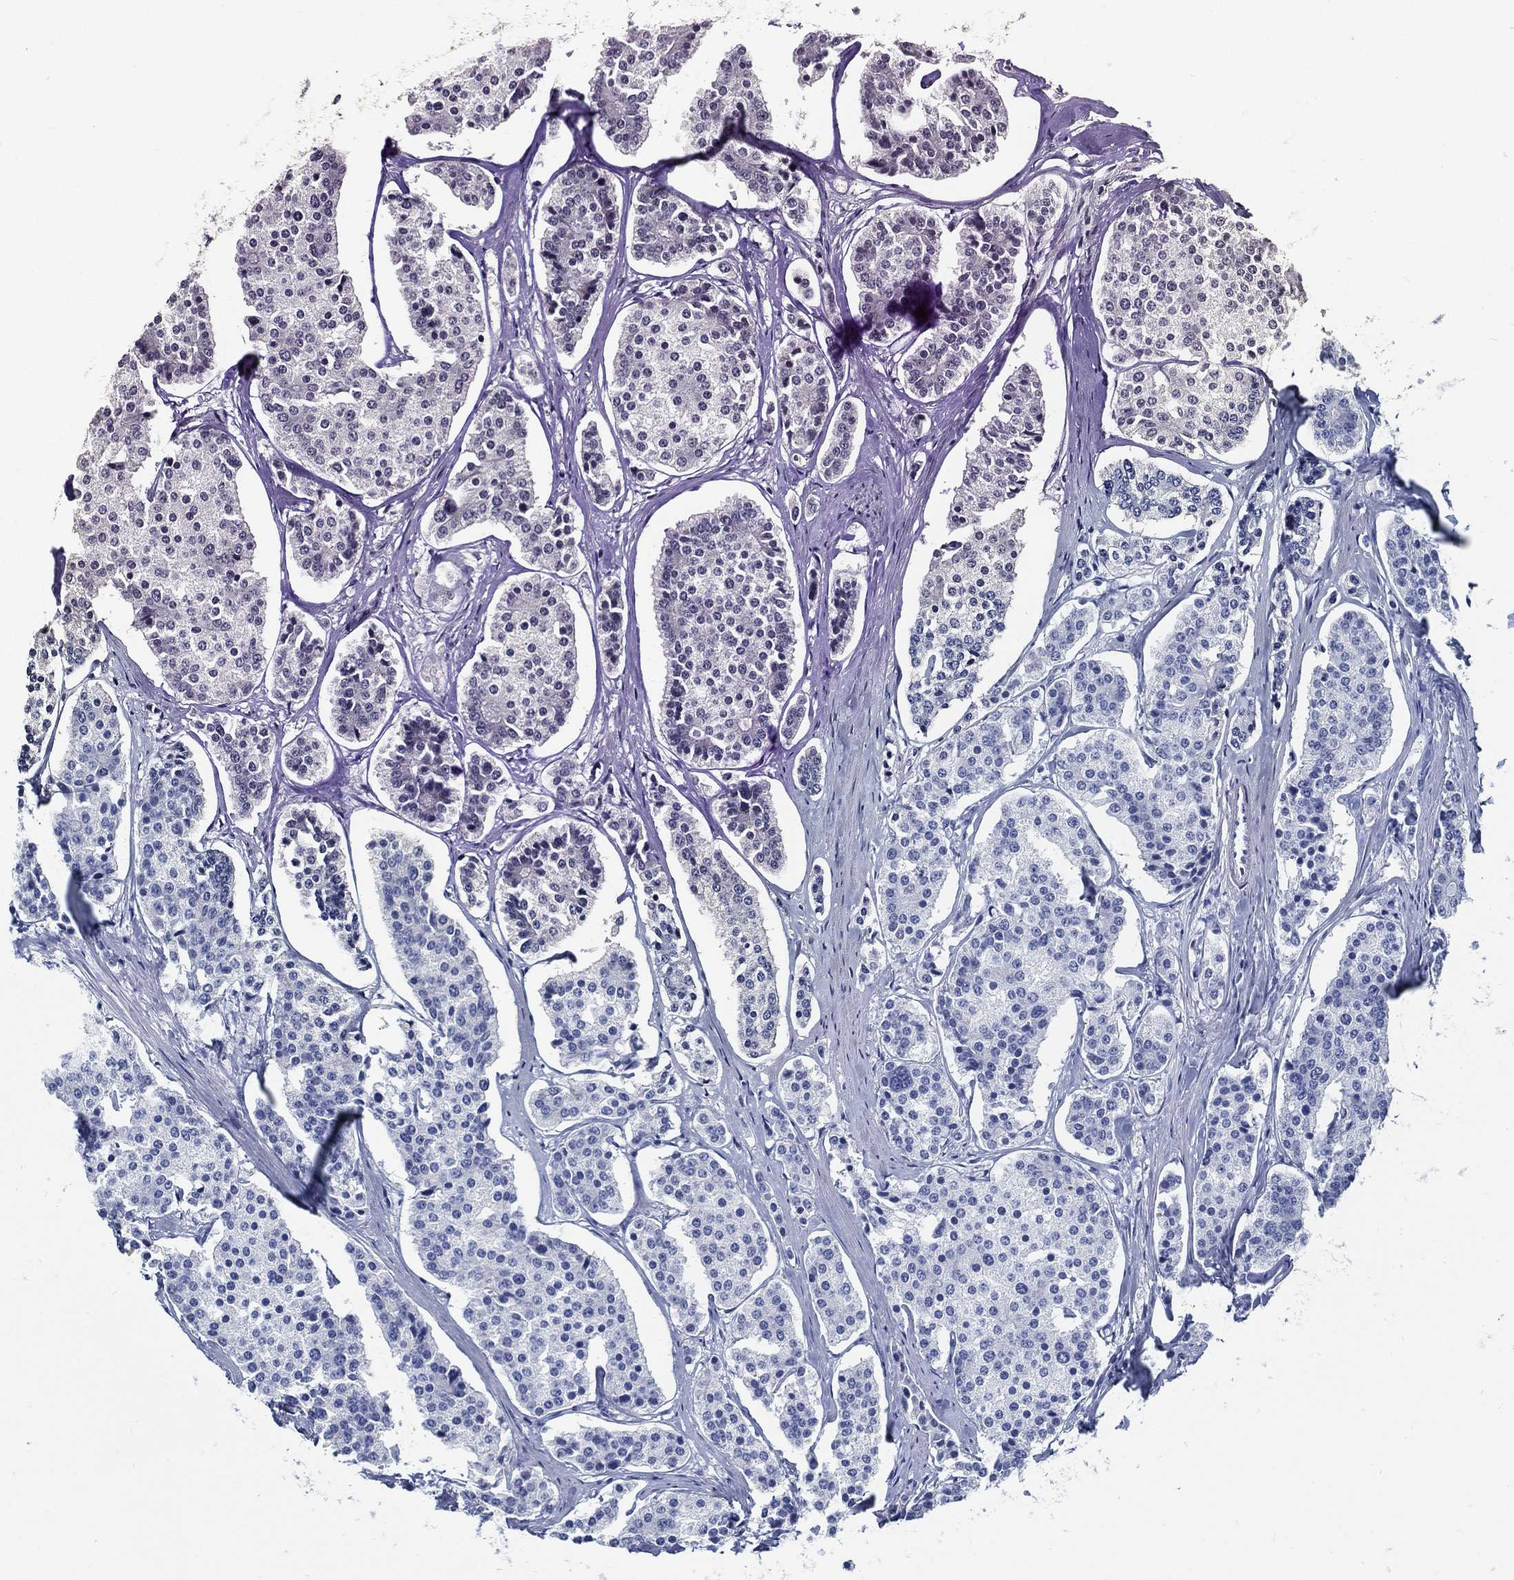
{"staining": {"intensity": "negative", "quantity": "none", "location": "none"}, "tissue": "carcinoid", "cell_type": "Tumor cells", "image_type": "cancer", "snomed": [{"axis": "morphology", "description": "Carcinoid, malignant, NOS"}, {"axis": "topography", "description": "Small intestine"}], "caption": "Tumor cells show no significant staining in carcinoid.", "gene": "SLC45A1", "patient": {"sex": "female", "age": 65}}